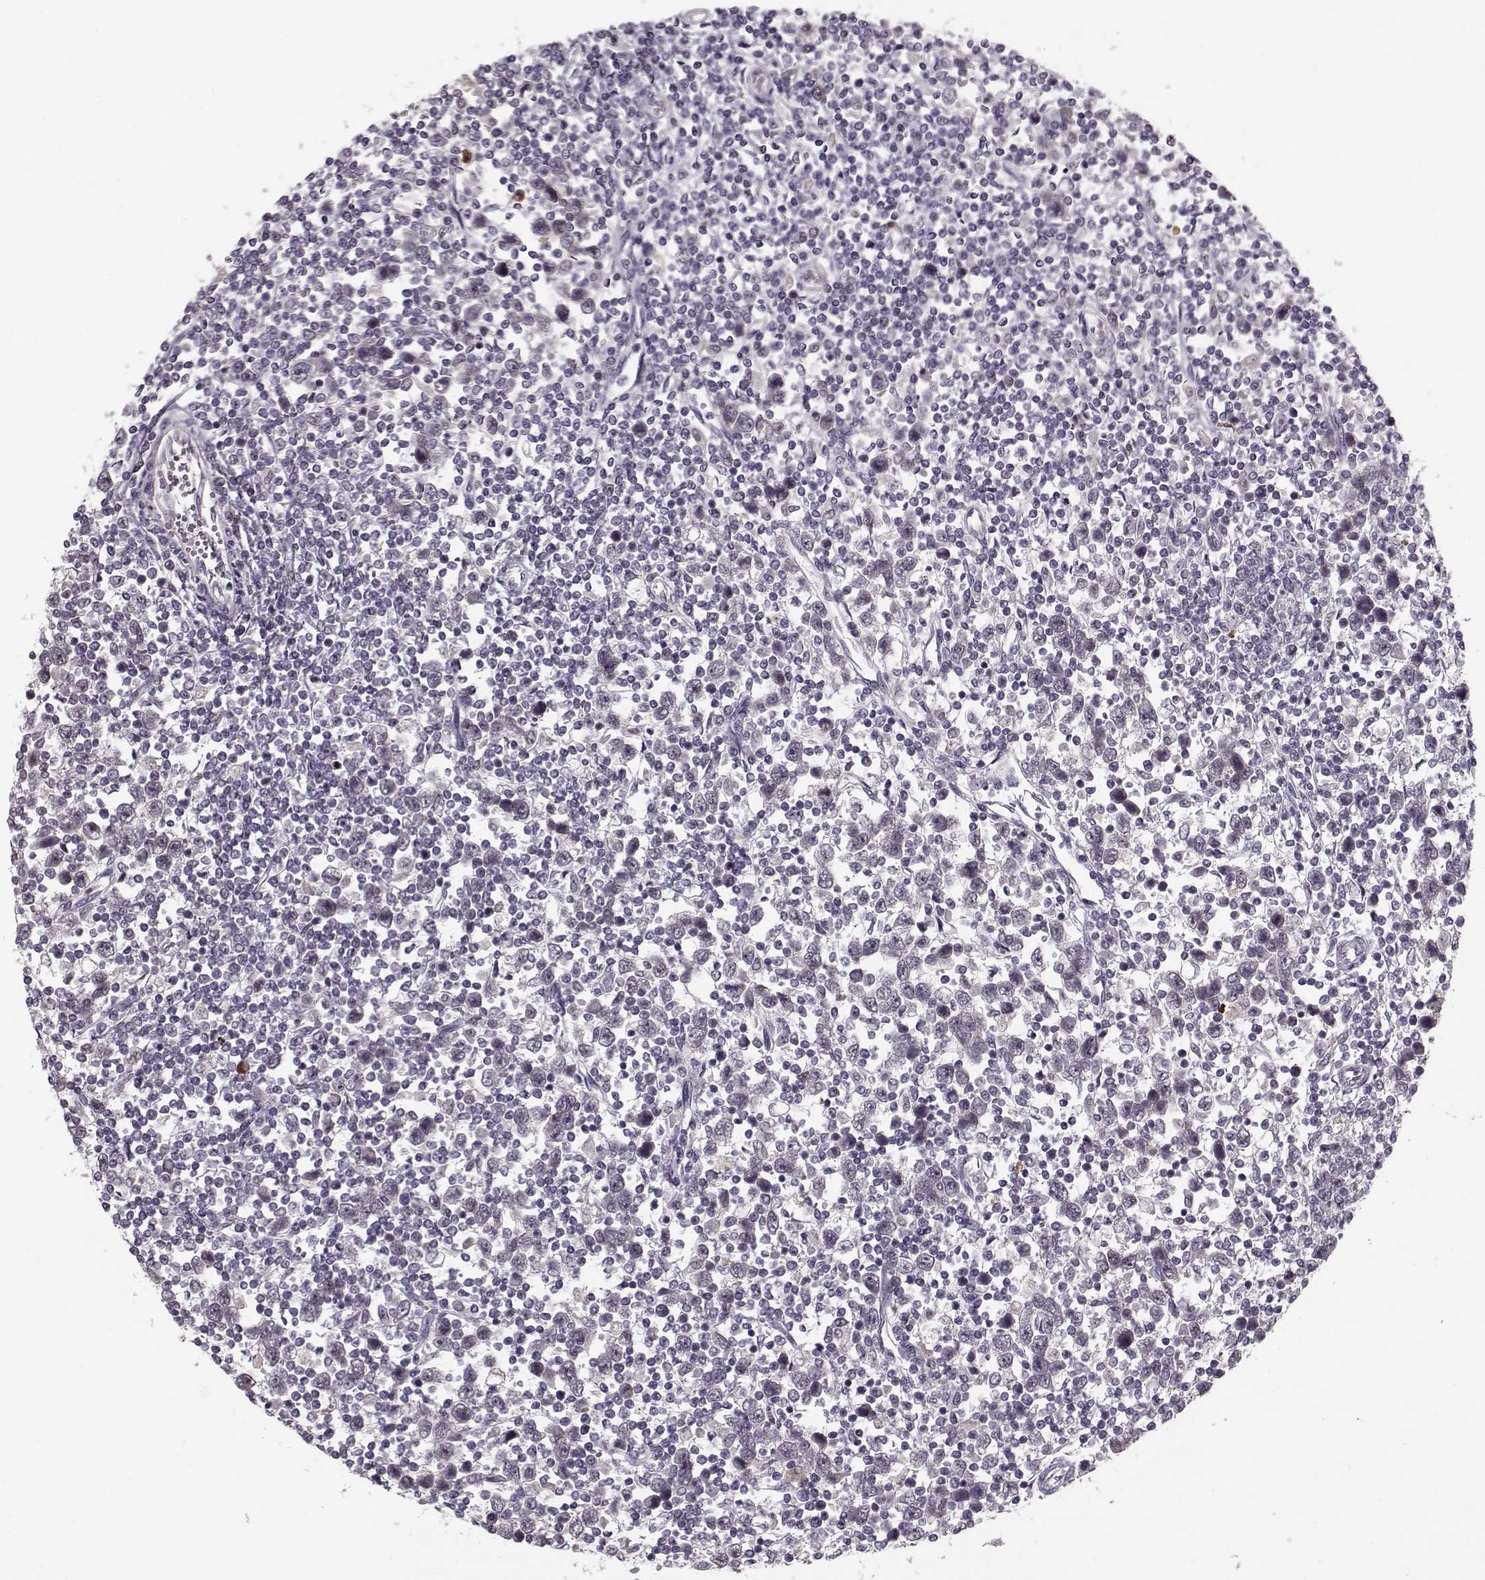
{"staining": {"intensity": "negative", "quantity": "none", "location": "none"}, "tissue": "testis cancer", "cell_type": "Tumor cells", "image_type": "cancer", "snomed": [{"axis": "morphology", "description": "Normal tissue, NOS"}, {"axis": "morphology", "description": "Seminoma, NOS"}, {"axis": "topography", "description": "Testis"}, {"axis": "topography", "description": "Epididymis"}], "caption": "This photomicrograph is of testis cancer stained with immunohistochemistry to label a protein in brown with the nuclei are counter-stained blue. There is no expression in tumor cells.", "gene": "DNAI3", "patient": {"sex": "male", "age": 34}}